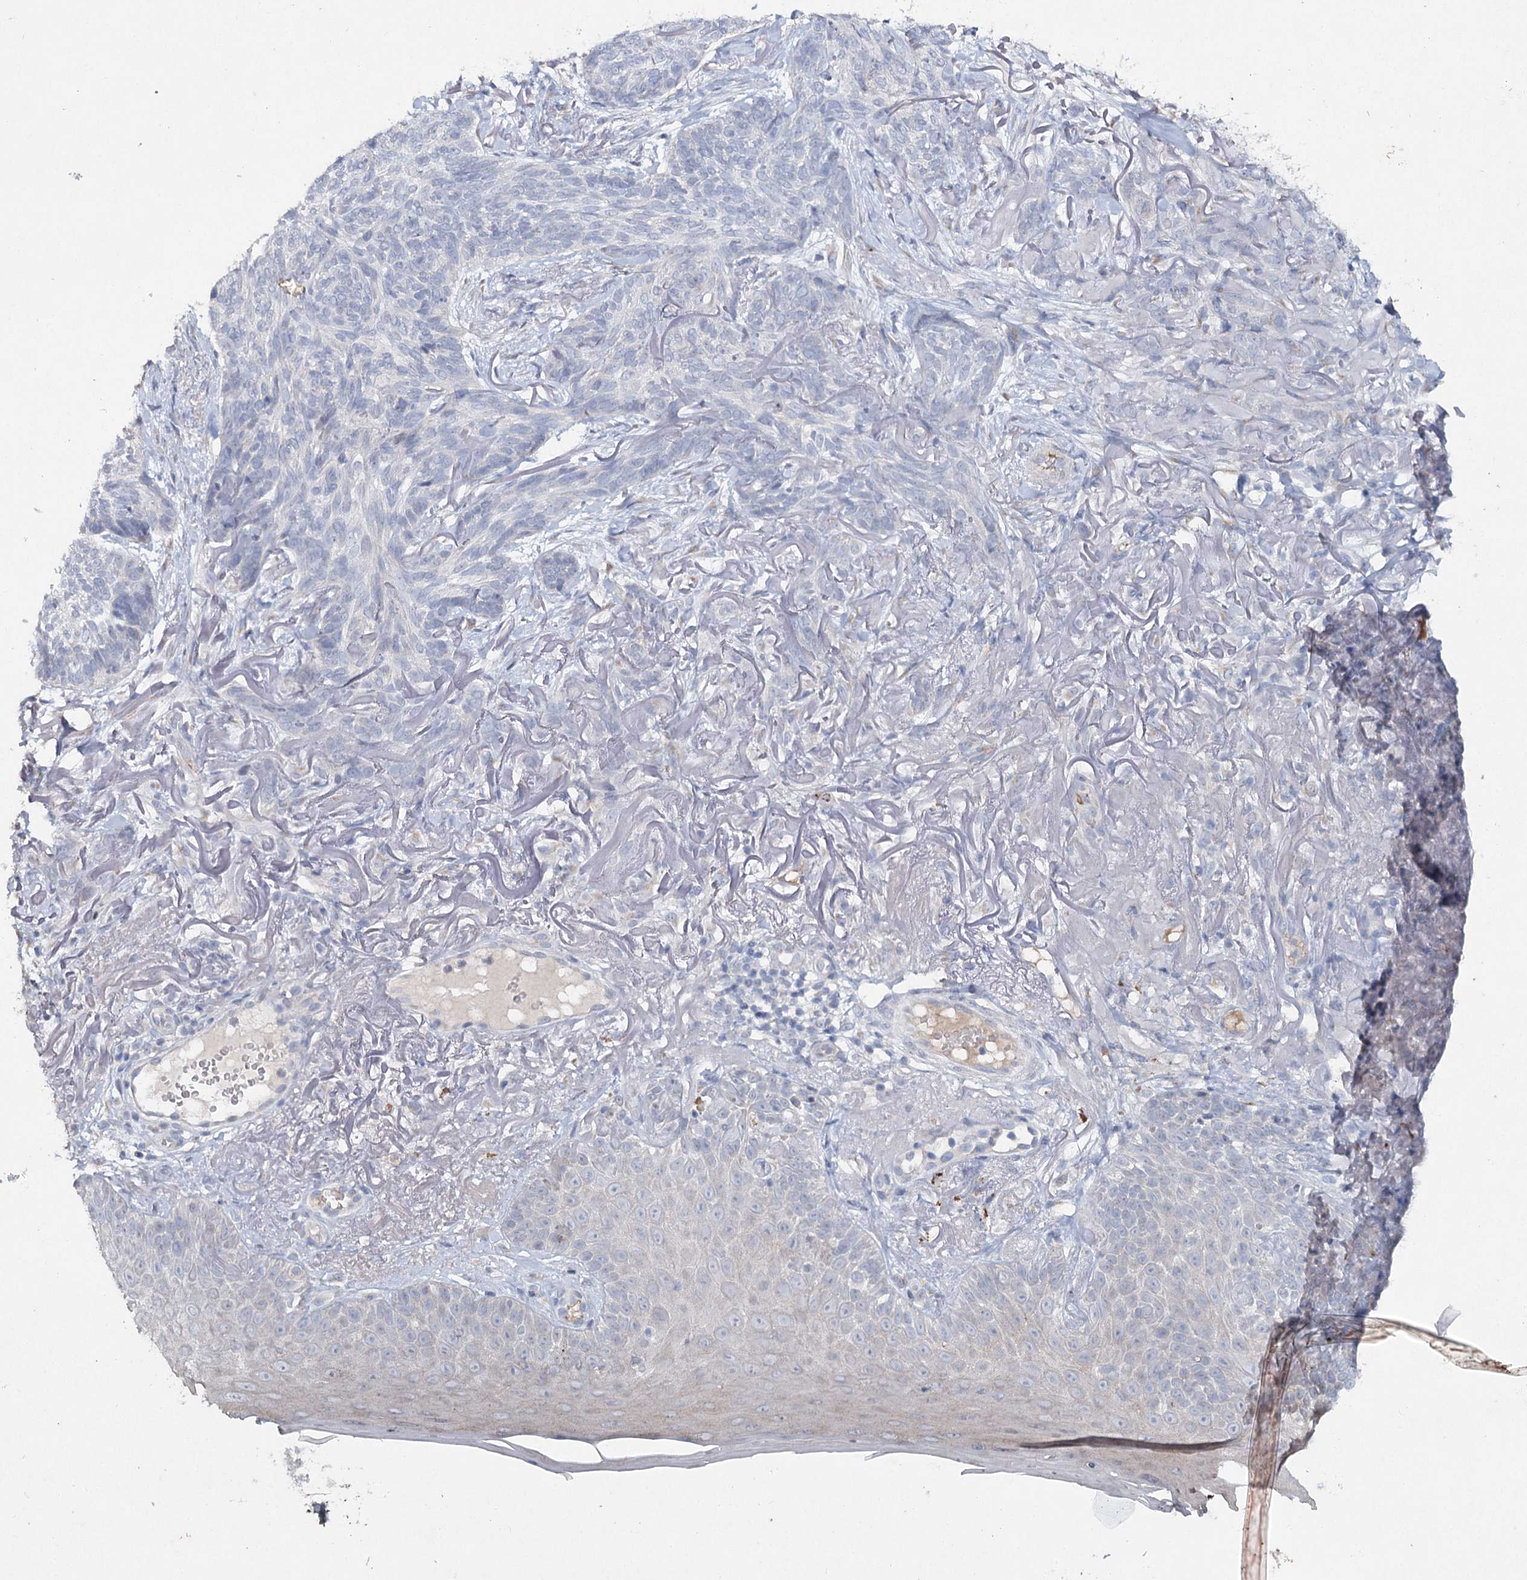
{"staining": {"intensity": "negative", "quantity": "none", "location": "none"}, "tissue": "skin cancer", "cell_type": "Tumor cells", "image_type": "cancer", "snomed": [{"axis": "morphology", "description": "Normal tissue, NOS"}, {"axis": "morphology", "description": "Basal cell carcinoma"}, {"axis": "topography", "description": "Skin"}], "caption": "Immunohistochemistry photomicrograph of neoplastic tissue: human skin cancer stained with DAB exhibits no significant protein expression in tumor cells. Nuclei are stained in blue.", "gene": "RFX6", "patient": {"sex": "male", "age": 66}}